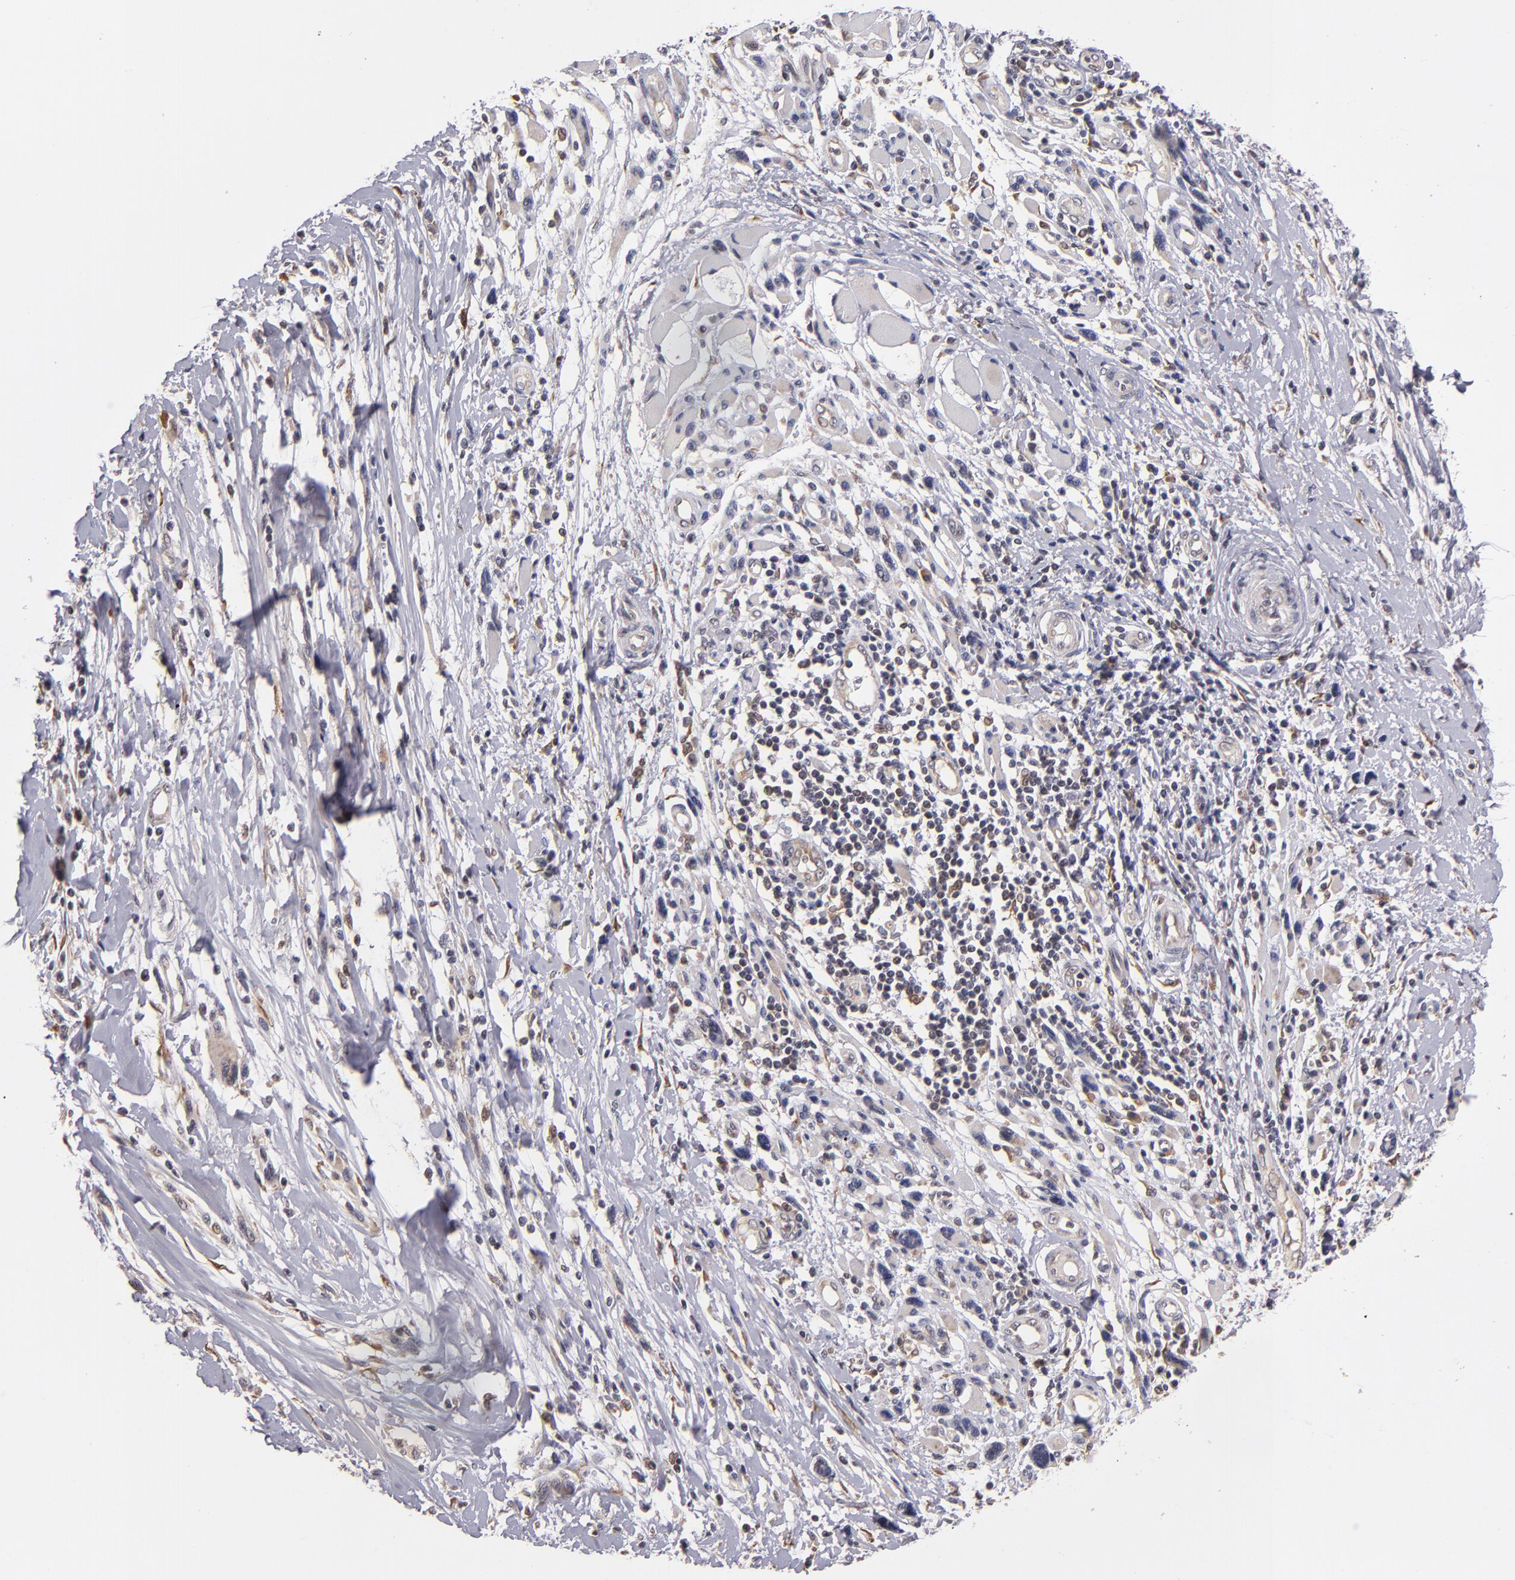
{"staining": {"intensity": "negative", "quantity": "none", "location": "none"}, "tissue": "melanoma", "cell_type": "Tumor cells", "image_type": "cancer", "snomed": [{"axis": "morphology", "description": "Malignant melanoma, NOS"}, {"axis": "topography", "description": "Skin"}], "caption": "This is an IHC micrograph of human malignant melanoma. There is no staining in tumor cells.", "gene": "CASP1", "patient": {"sex": "male", "age": 91}}